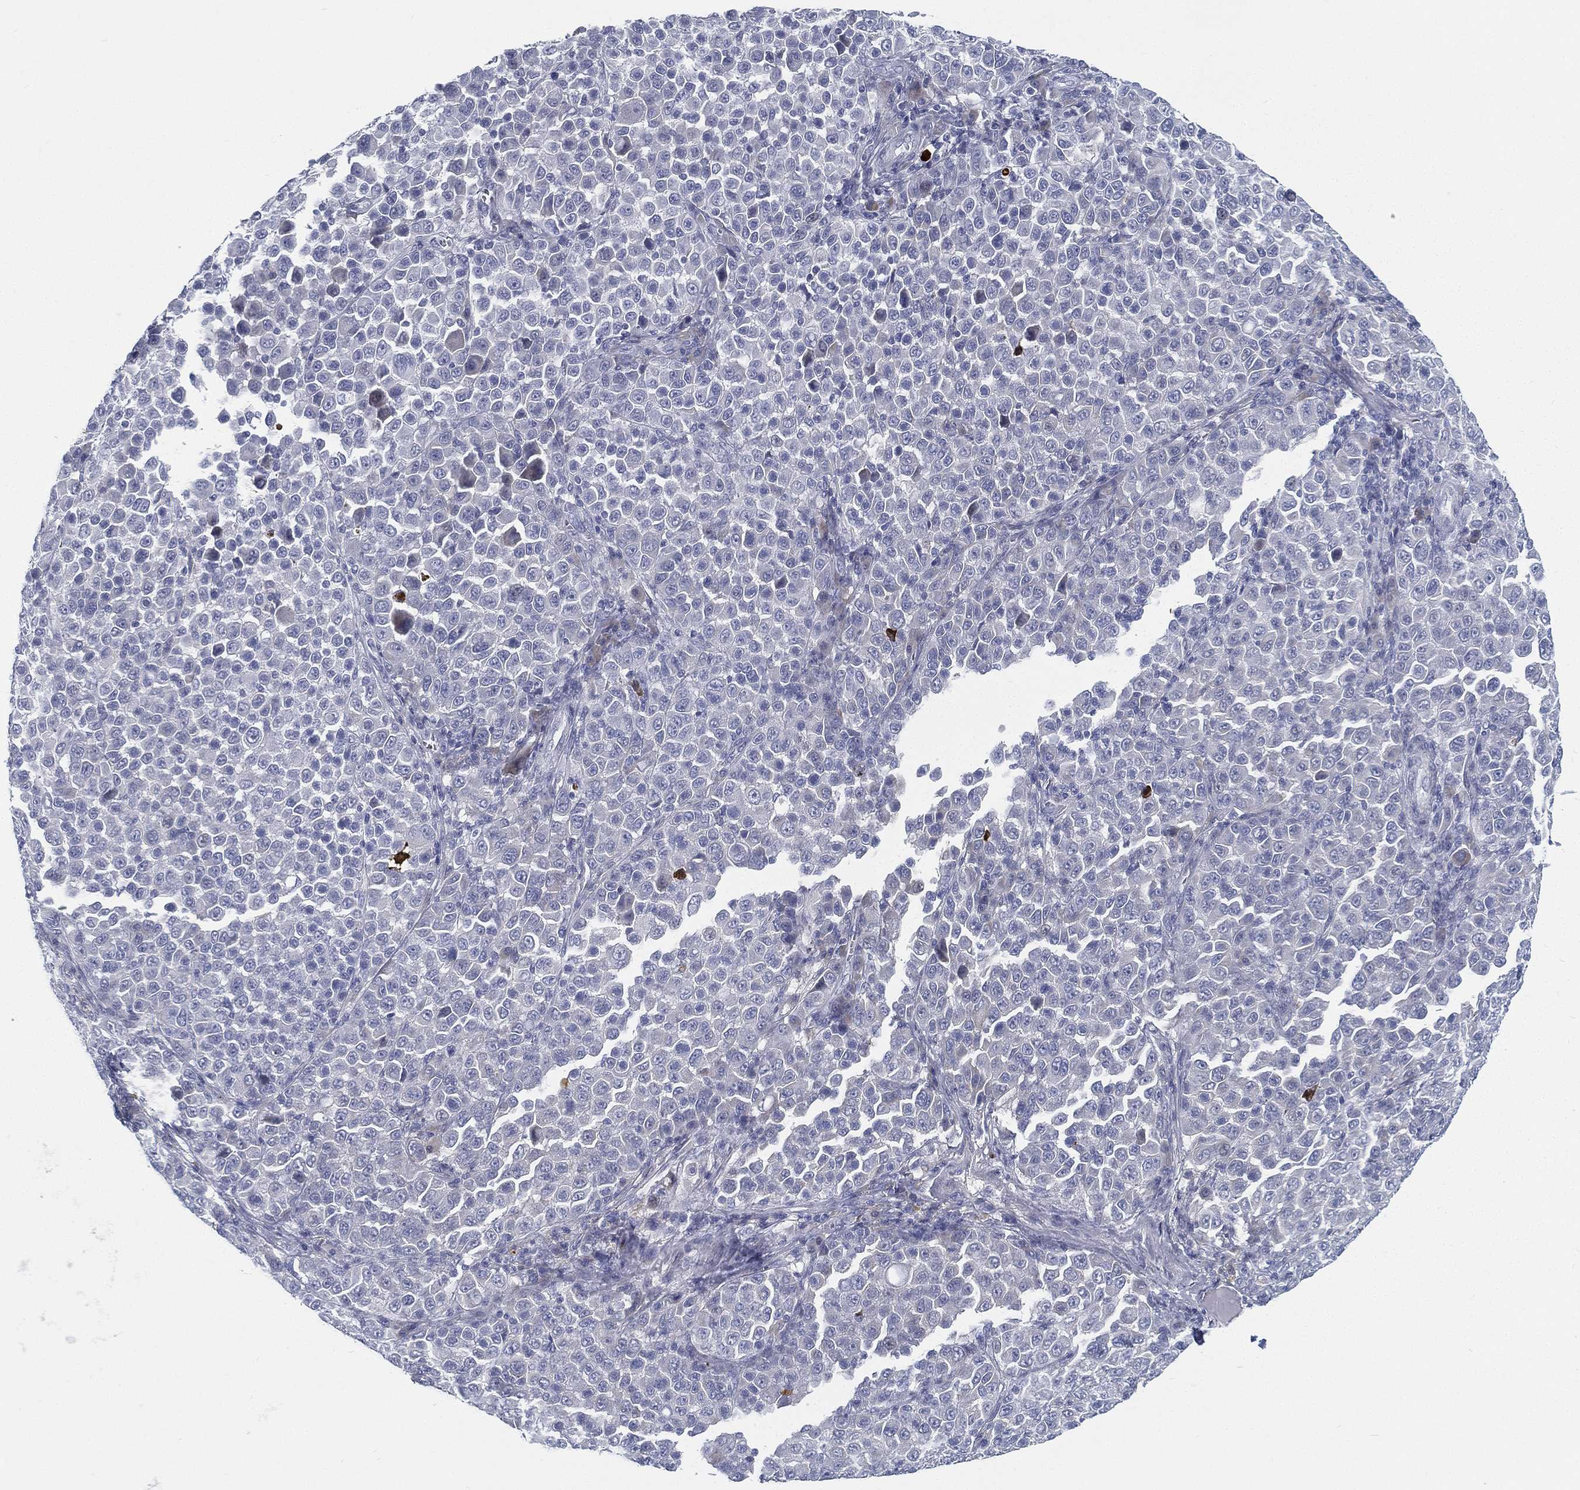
{"staining": {"intensity": "negative", "quantity": "none", "location": "none"}, "tissue": "melanoma", "cell_type": "Tumor cells", "image_type": "cancer", "snomed": [{"axis": "morphology", "description": "Malignant melanoma, NOS"}, {"axis": "topography", "description": "Skin"}], "caption": "Human melanoma stained for a protein using IHC reveals no positivity in tumor cells.", "gene": "SPPL2C", "patient": {"sex": "female", "age": 57}}